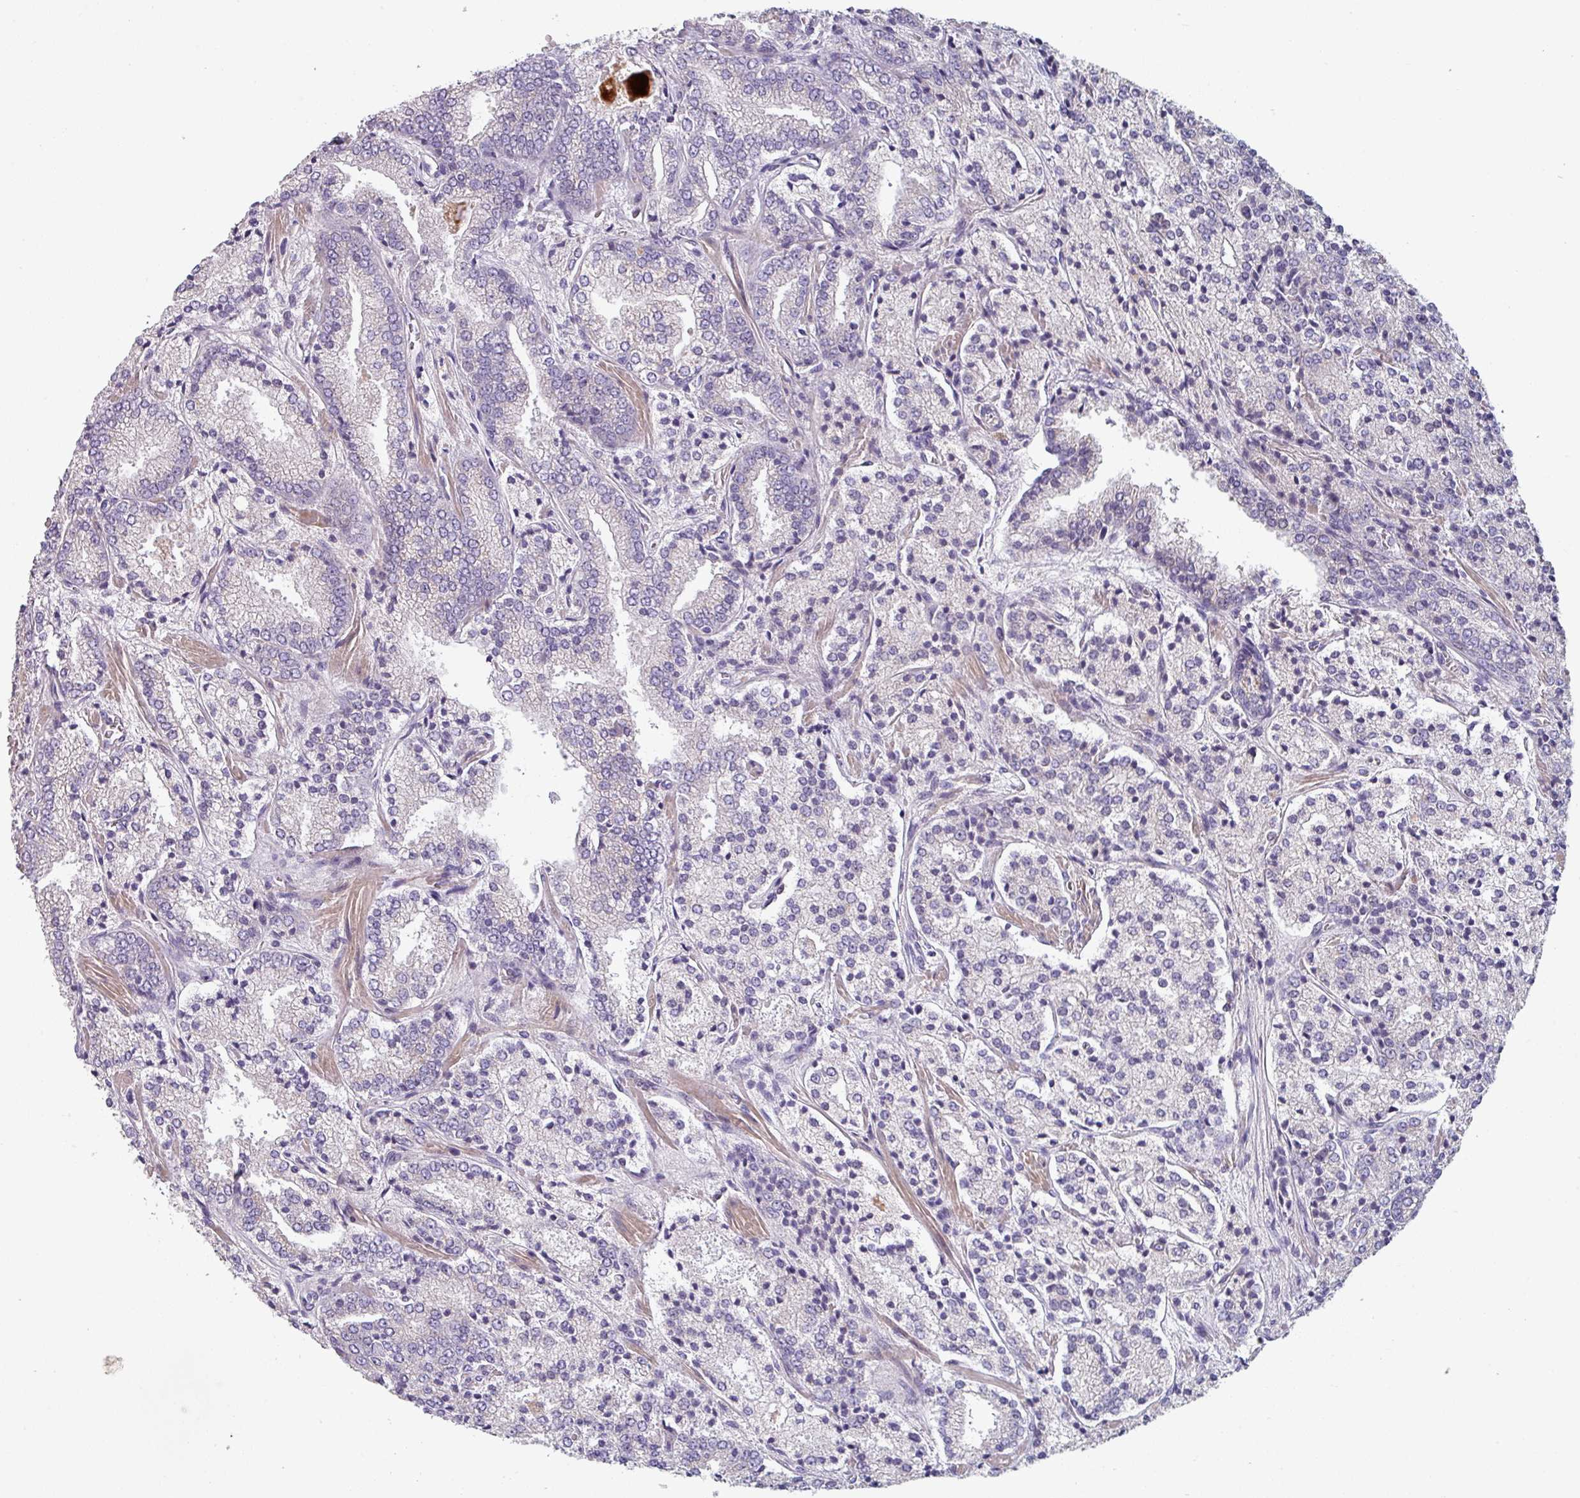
{"staining": {"intensity": "negative", "quantity": "none", "location": "none"}, "tissue": "prostate cancer", "cell_type": "Tumor cells", "image_type": "cancer", "snomed": [{"axis": "morphology", "description": "Adenocarcinoma, High grade"}, {"axis": "topography", "description": "Prostate"}], "caption": "The immunohistochemistry (IHC) photomicrograph has no significant positivity in tumor cells of prostate cancer (adenocarcinoma (high-grade)) tissue.", "gene": "TMEM132A", "patient": {"sex": "male", "age": 63}}